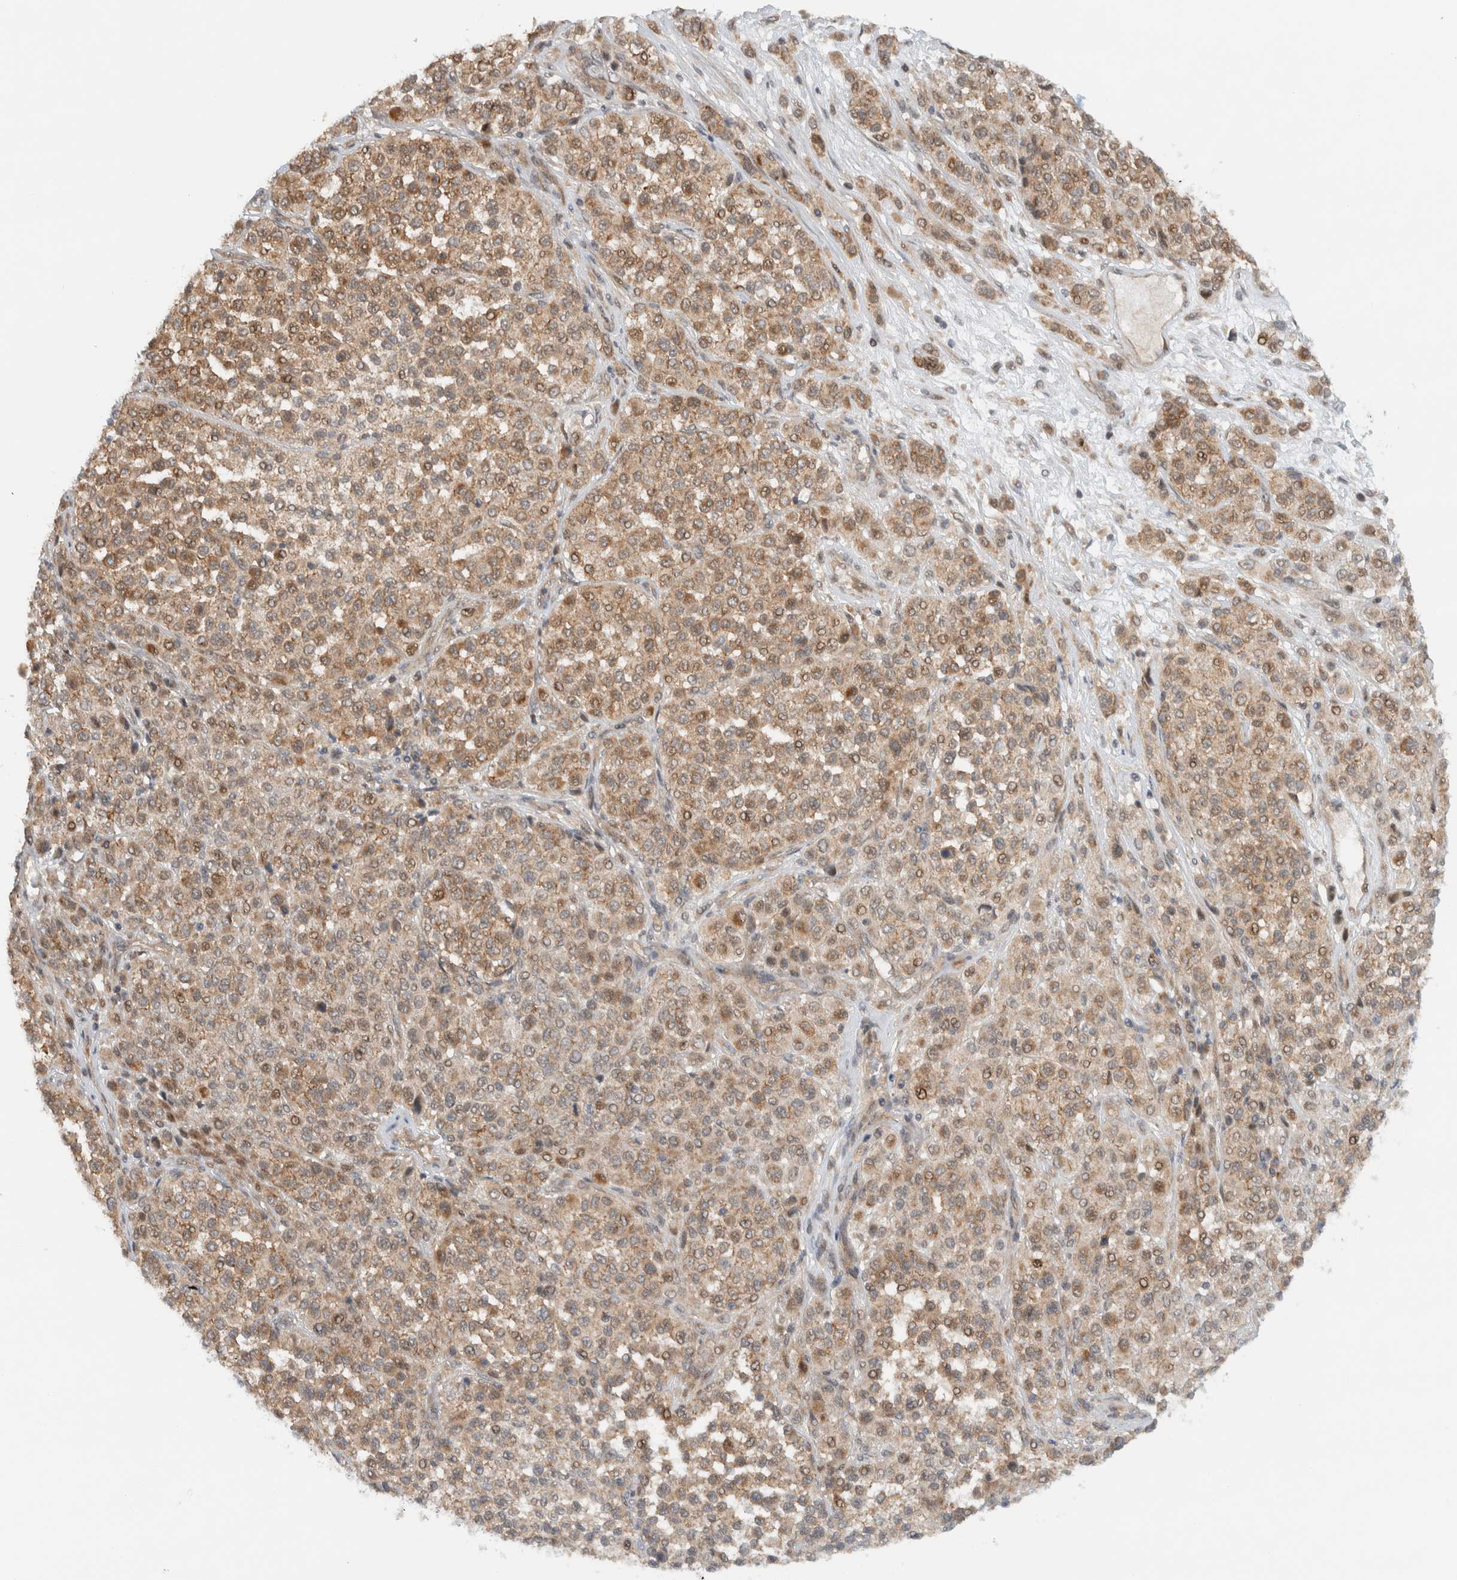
{"staining": {"intensity": "weak", "quantity": ">75%", "location": "cytoplasmic/membranous"}, "tissue": "melanoma", "cell_type": "Tumor cells", "image_type": "cancer", "snomed": [{"axis": "morphology", "description": "Malignant melanoma, Metastatic site"}, {"axis": "topography", "description": "Pancreas"}], "caption": "Human melanoma stained with a brown dye exhibits weak cytoplasmic/membranous positive staining in about >75% of tumor cells.", "gene": "KLHL6", "patient": {"sex": "female", "age": 30}}